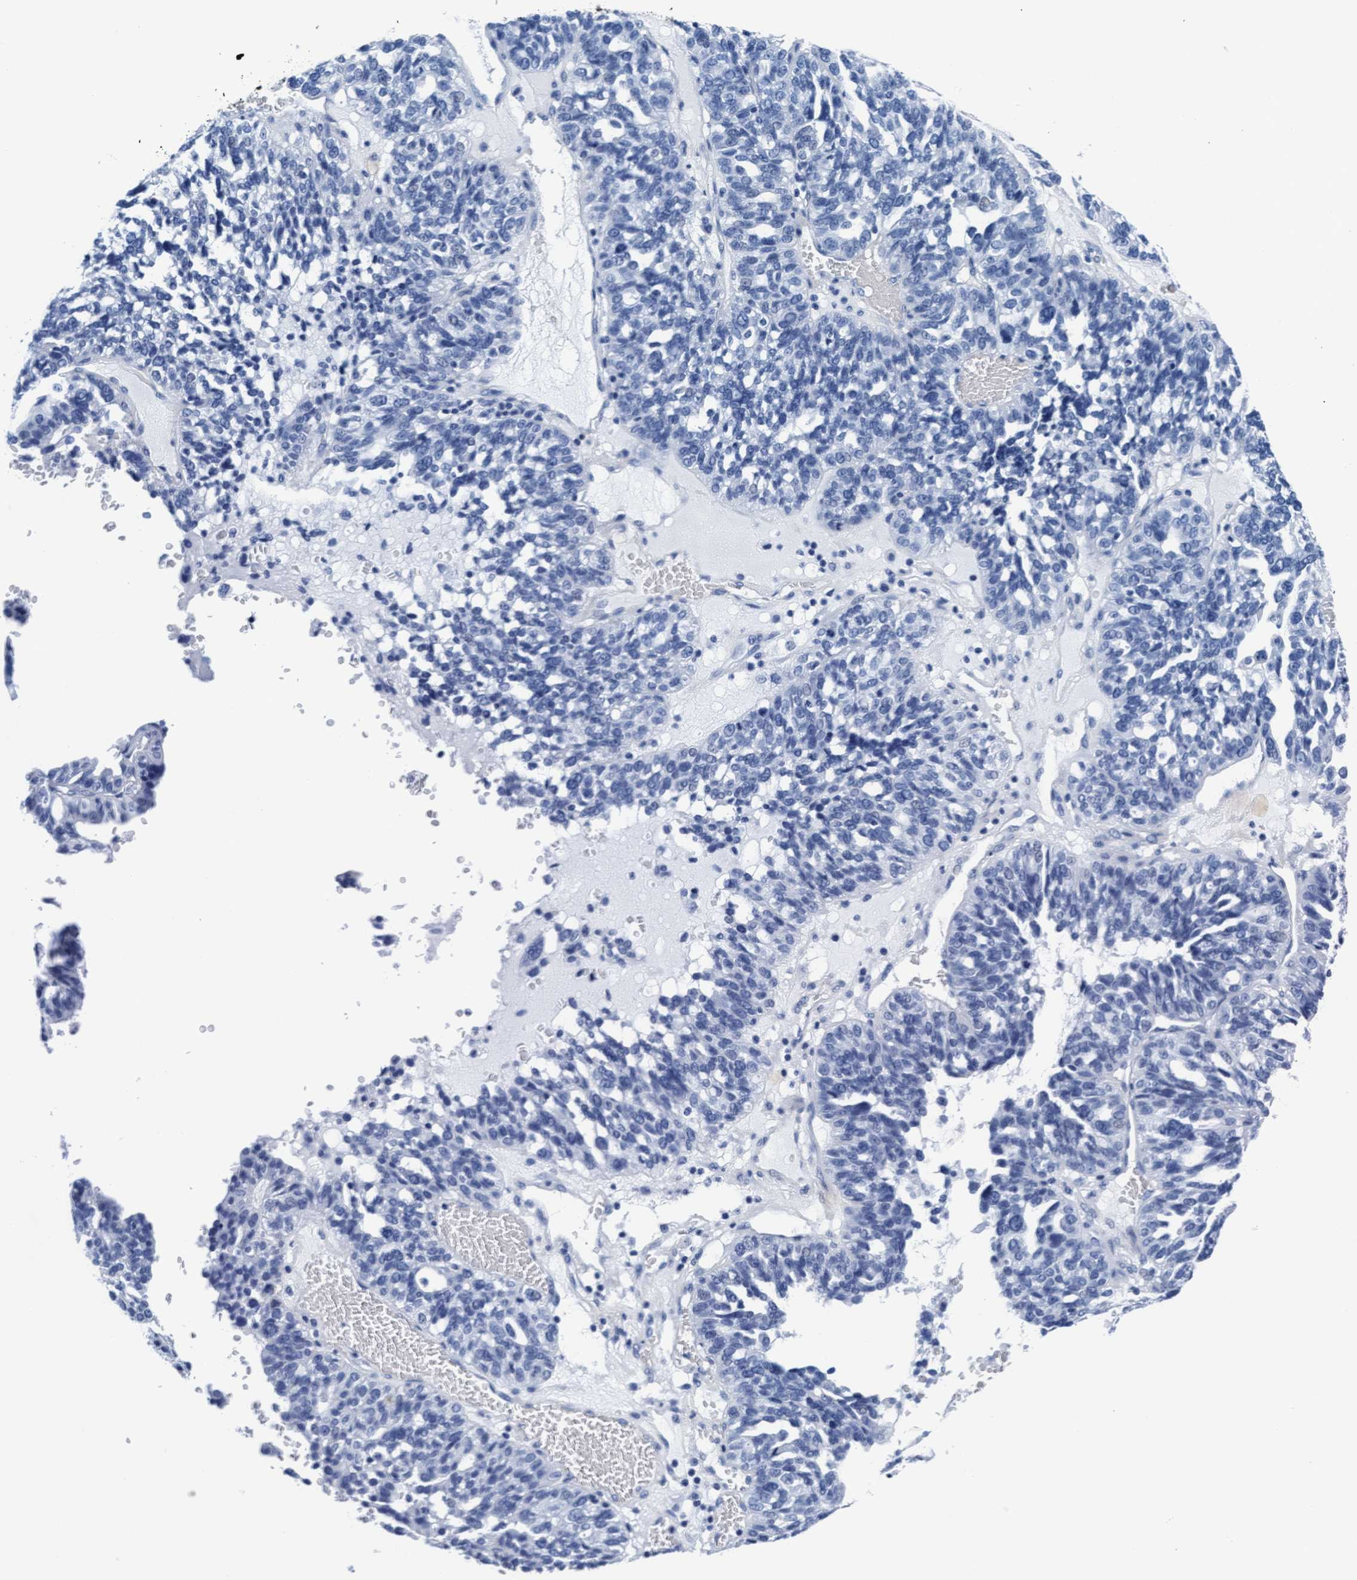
{"staining": {"intensity": "negative", "quantity": "none", "location": "none"}, "tissue": "ovarian cancer", "cell_type": "Tumor cells", "image_type": "cancer", "snomed": [{"axis": "morphology", "description": "Cystadenocarcinoma, serous, NOS"}, {"axis": "topography", "description": "Ovary"}], "caption": "IHC of human serous cystadenocarcinoma (ovarian) reveals no staining in tumor cells.", "gene": "ARSG", "patient": {"sex": "female", "age": 59}}